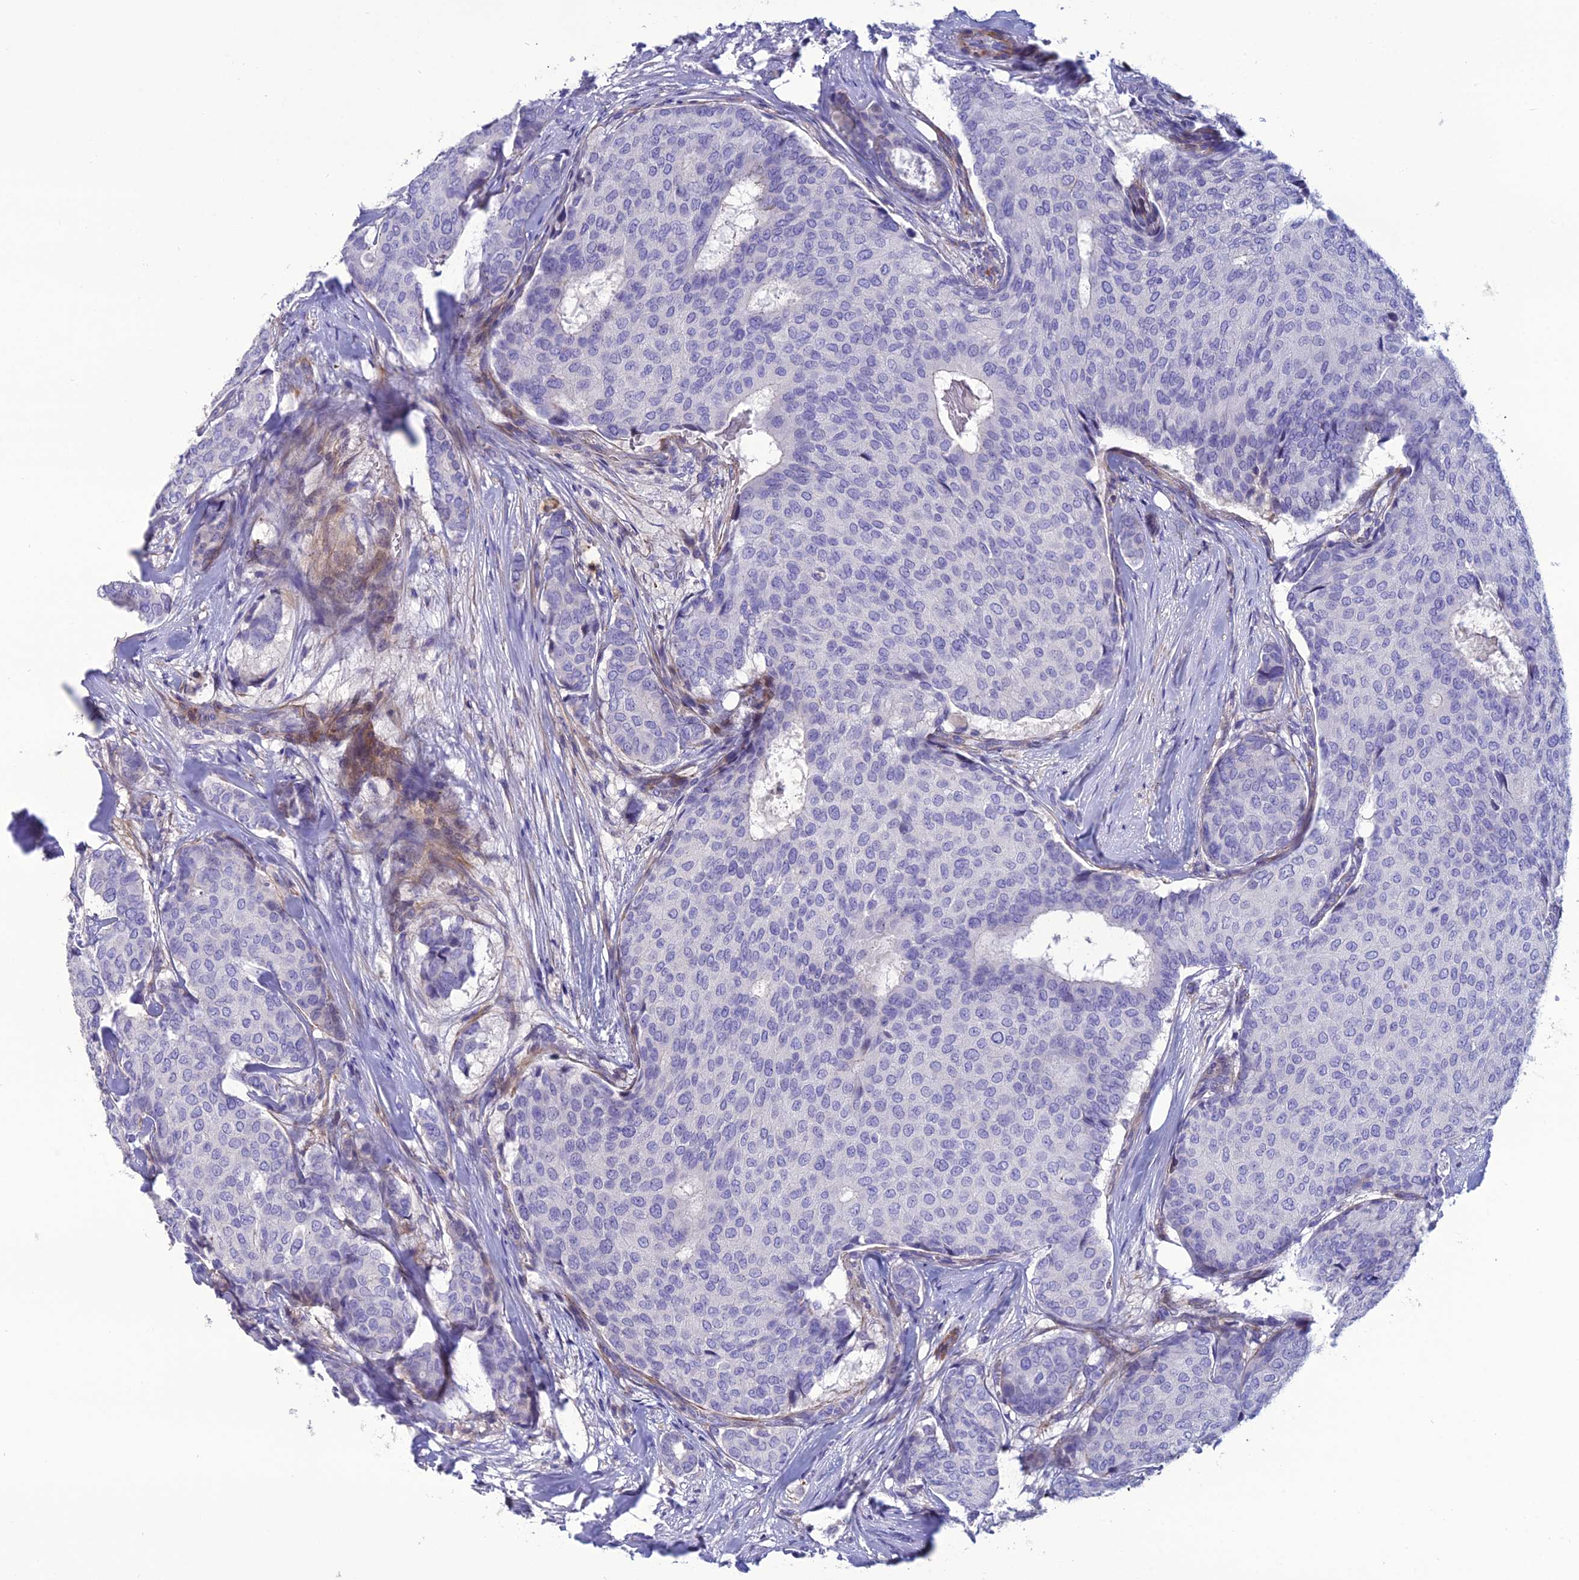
{"staining": {"intensity": "negative", "quantity": "none", "location": "none"}, "tissue": "breast cancer", "cell_type": "Tumor cells", "image_type": "cancer", "snomed": [{"axis": "morphology", "description": "Duct carcinoma"}, {"axis": "topography", "description": "Breast"}], "caption": "Breast cancer stained for a protein using immunohistochemistry shows no staining tumor cells.", "gene": "OR56B1", "patient": {"sex": "female", "age": 75}}